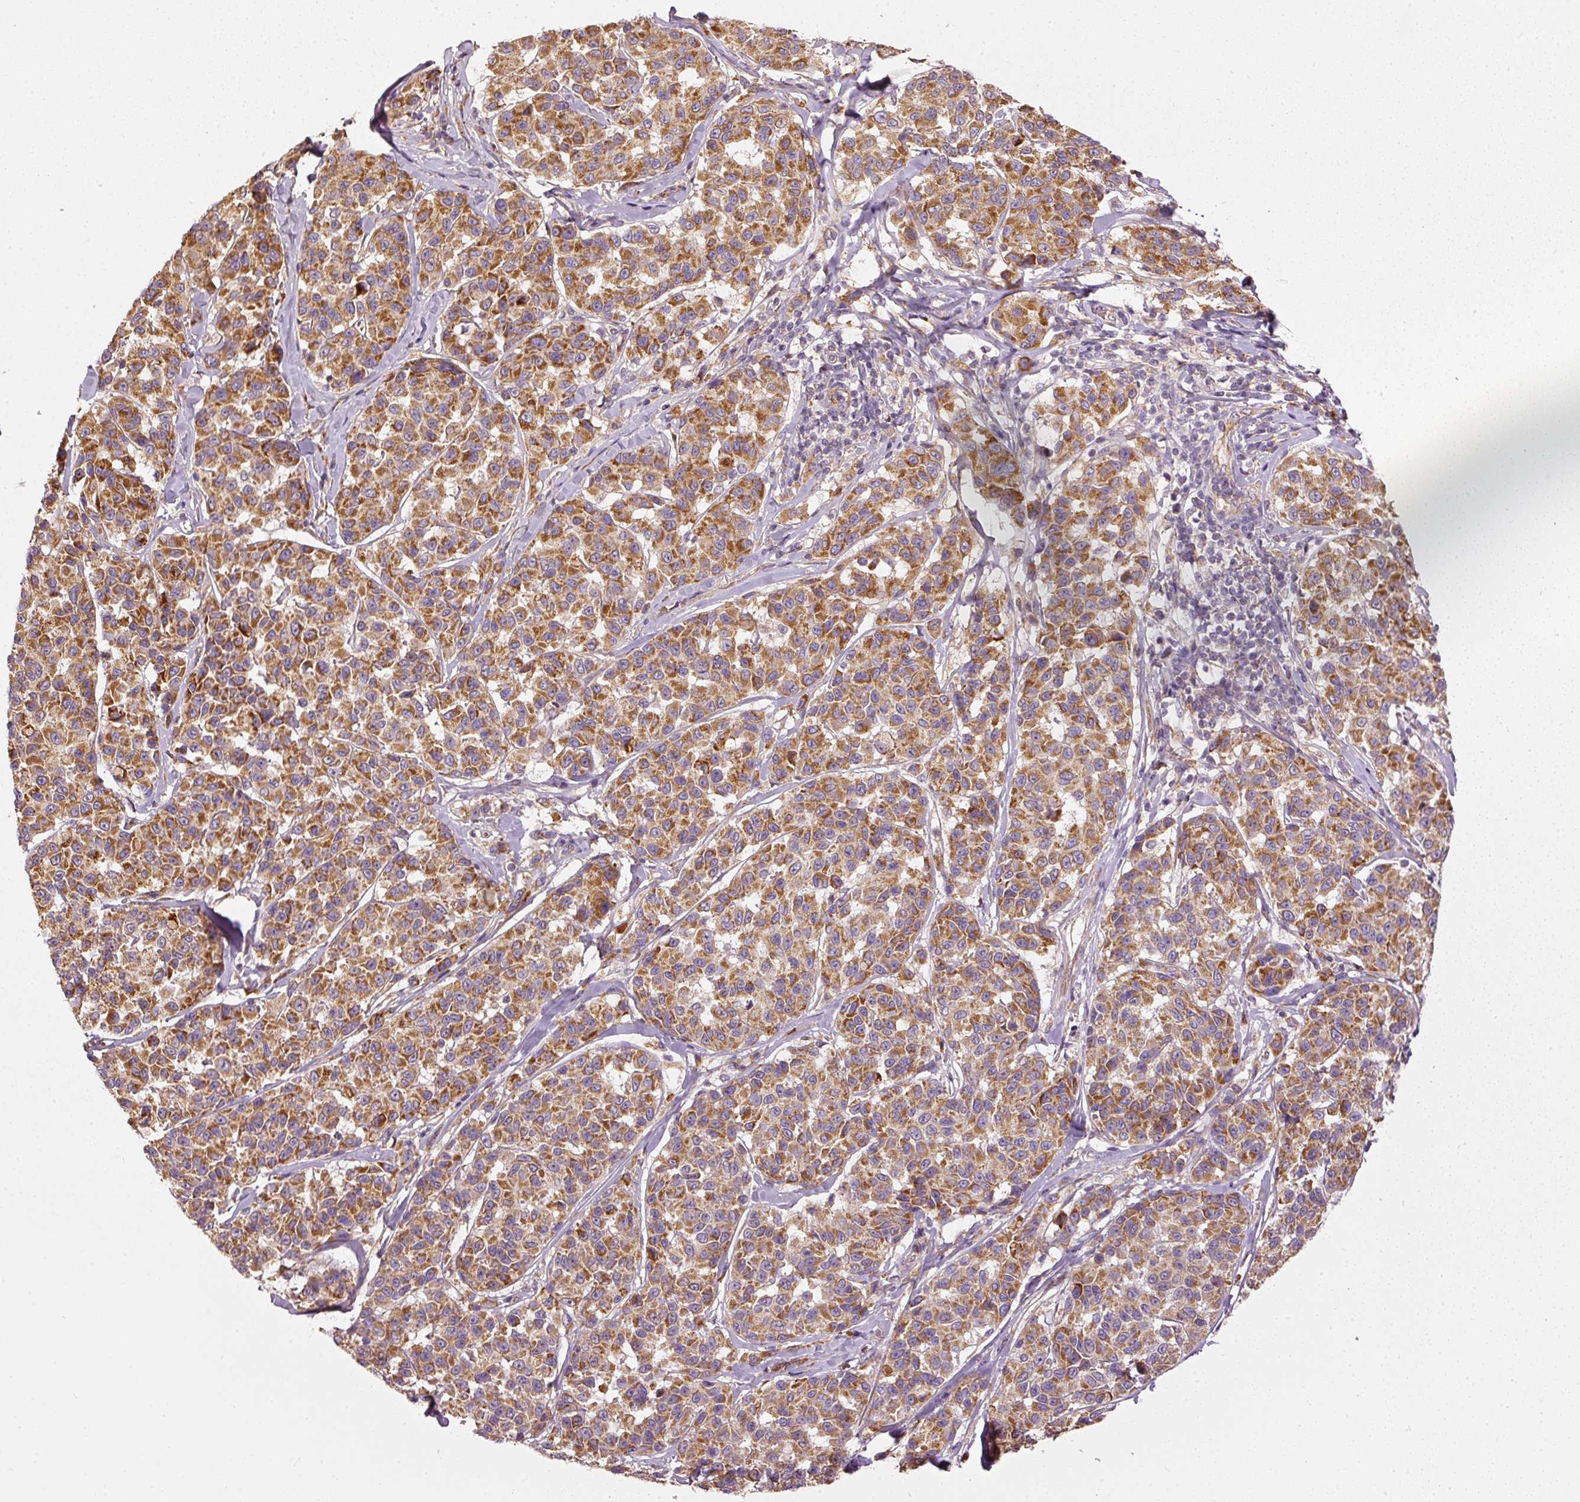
{"staining": {"intensity": "strong", "quantity": ">75%", "location": "cytoplasmic/membranous"}, "tissue": "melanoma", "cell_type": "Tumor cells", "image_type": "cancer", "snomed": [{"axis": "morphology", "description": "Malignant melanoma, NOS"}, {"axis": "topography", "description": "Skin"}], "caption": "A high amount of strong cytoplasmic/membranous staining is identified in approximately >75% of tumor cells in malignant melanoma tissue.", "gene": "MTHFD1L", "patient": {"sex": "female", "age": 66}}